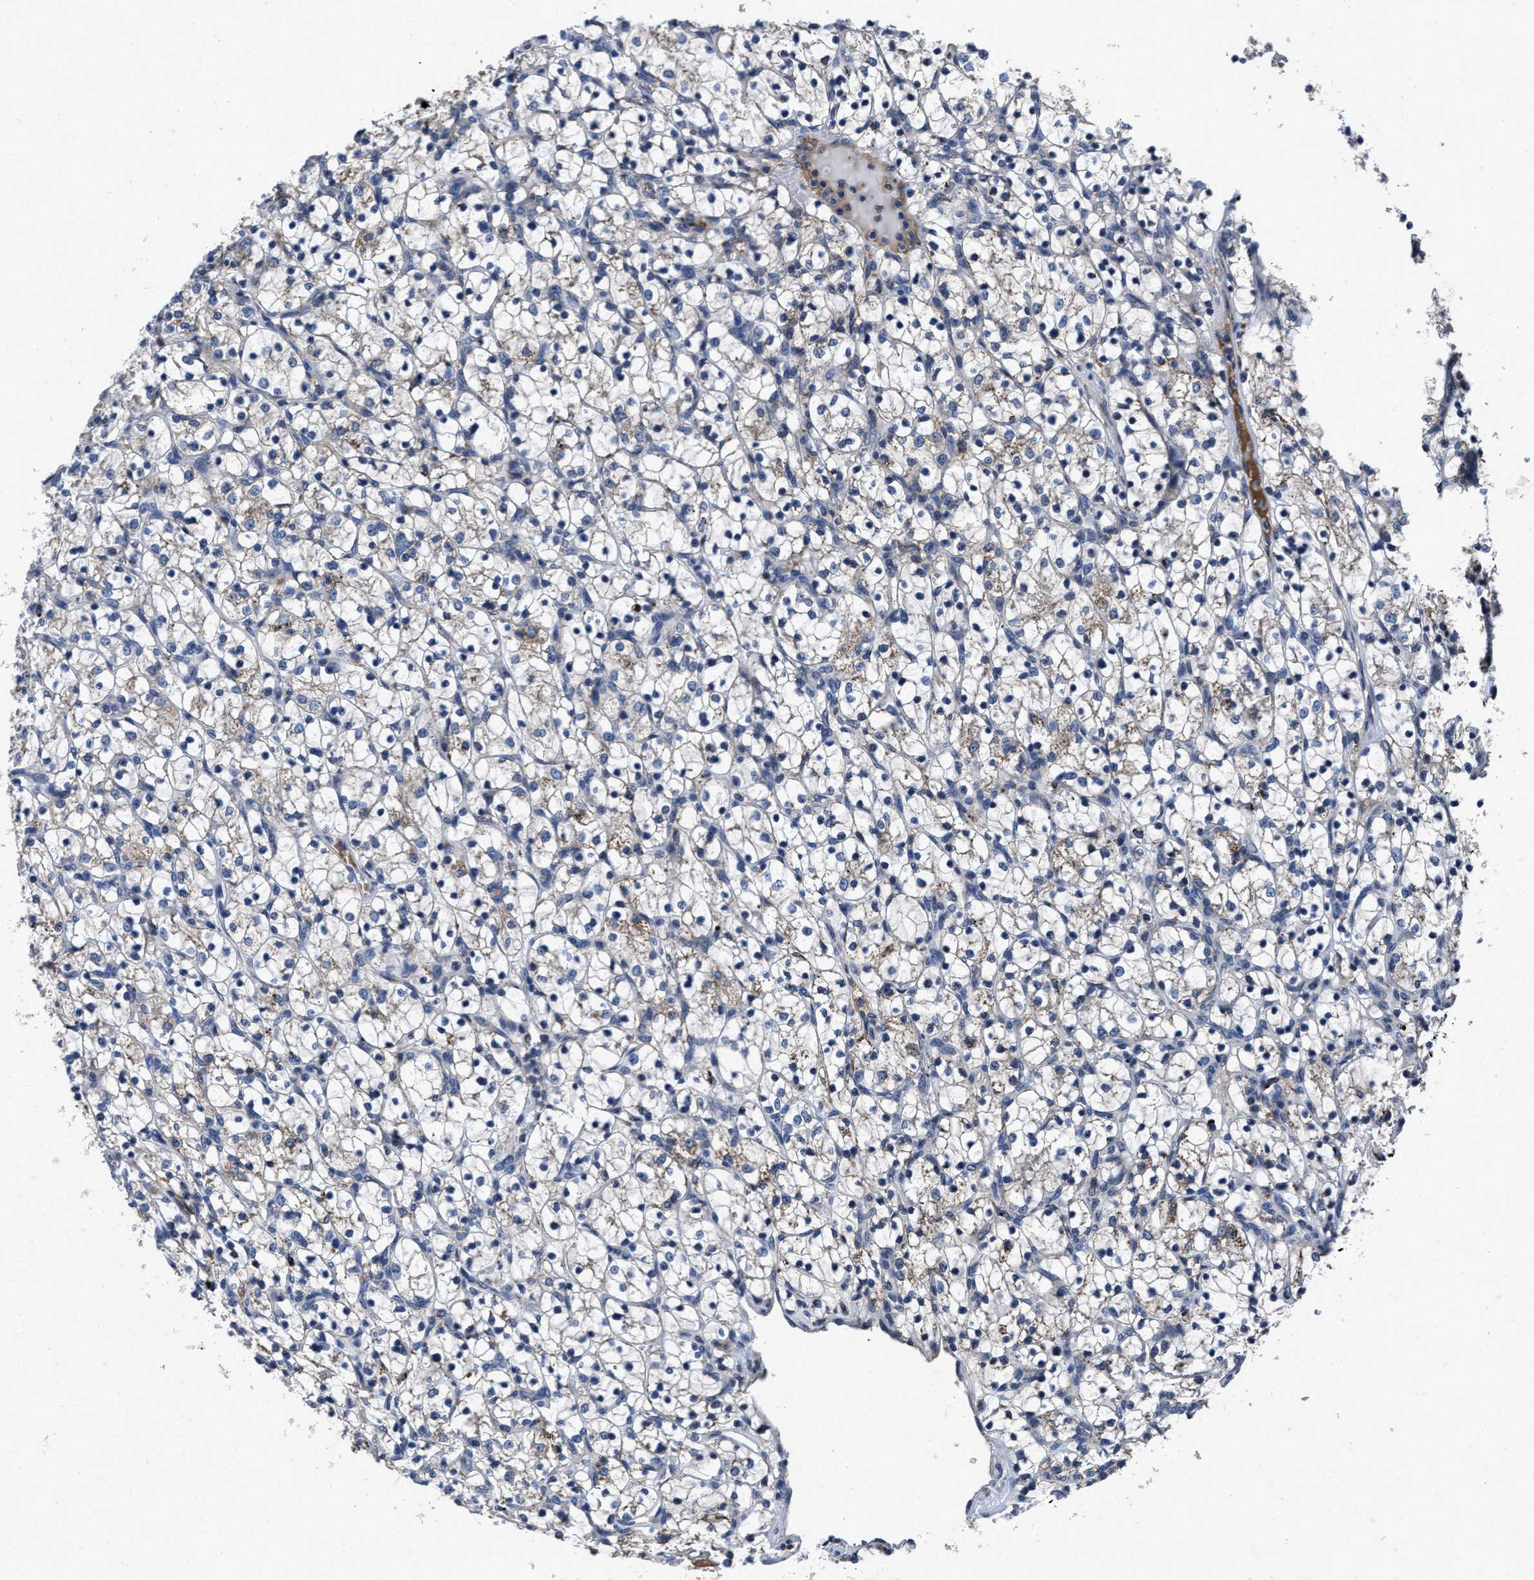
{"staining": {"intensity": "moderate", "quantity": "<25%", "location": "cytoplasmic/membranous"}, "tissue": "renal cancer", "cell_type": "Tumor cells", "image_type": "cancer", "snomed": [{"axis": "morphology", "description": "Adenocarcinoma, NOS"}, {"axis": "topography", "description": "Kidney"}], "caption": "Protein expression analysis of renal adenocarcinoma displays moderate cytoplasmic/membranous positivity in about <25% of tumor cells.", "gene": "CACNA1D", "patient": {"sex": "female", "age": 69}}